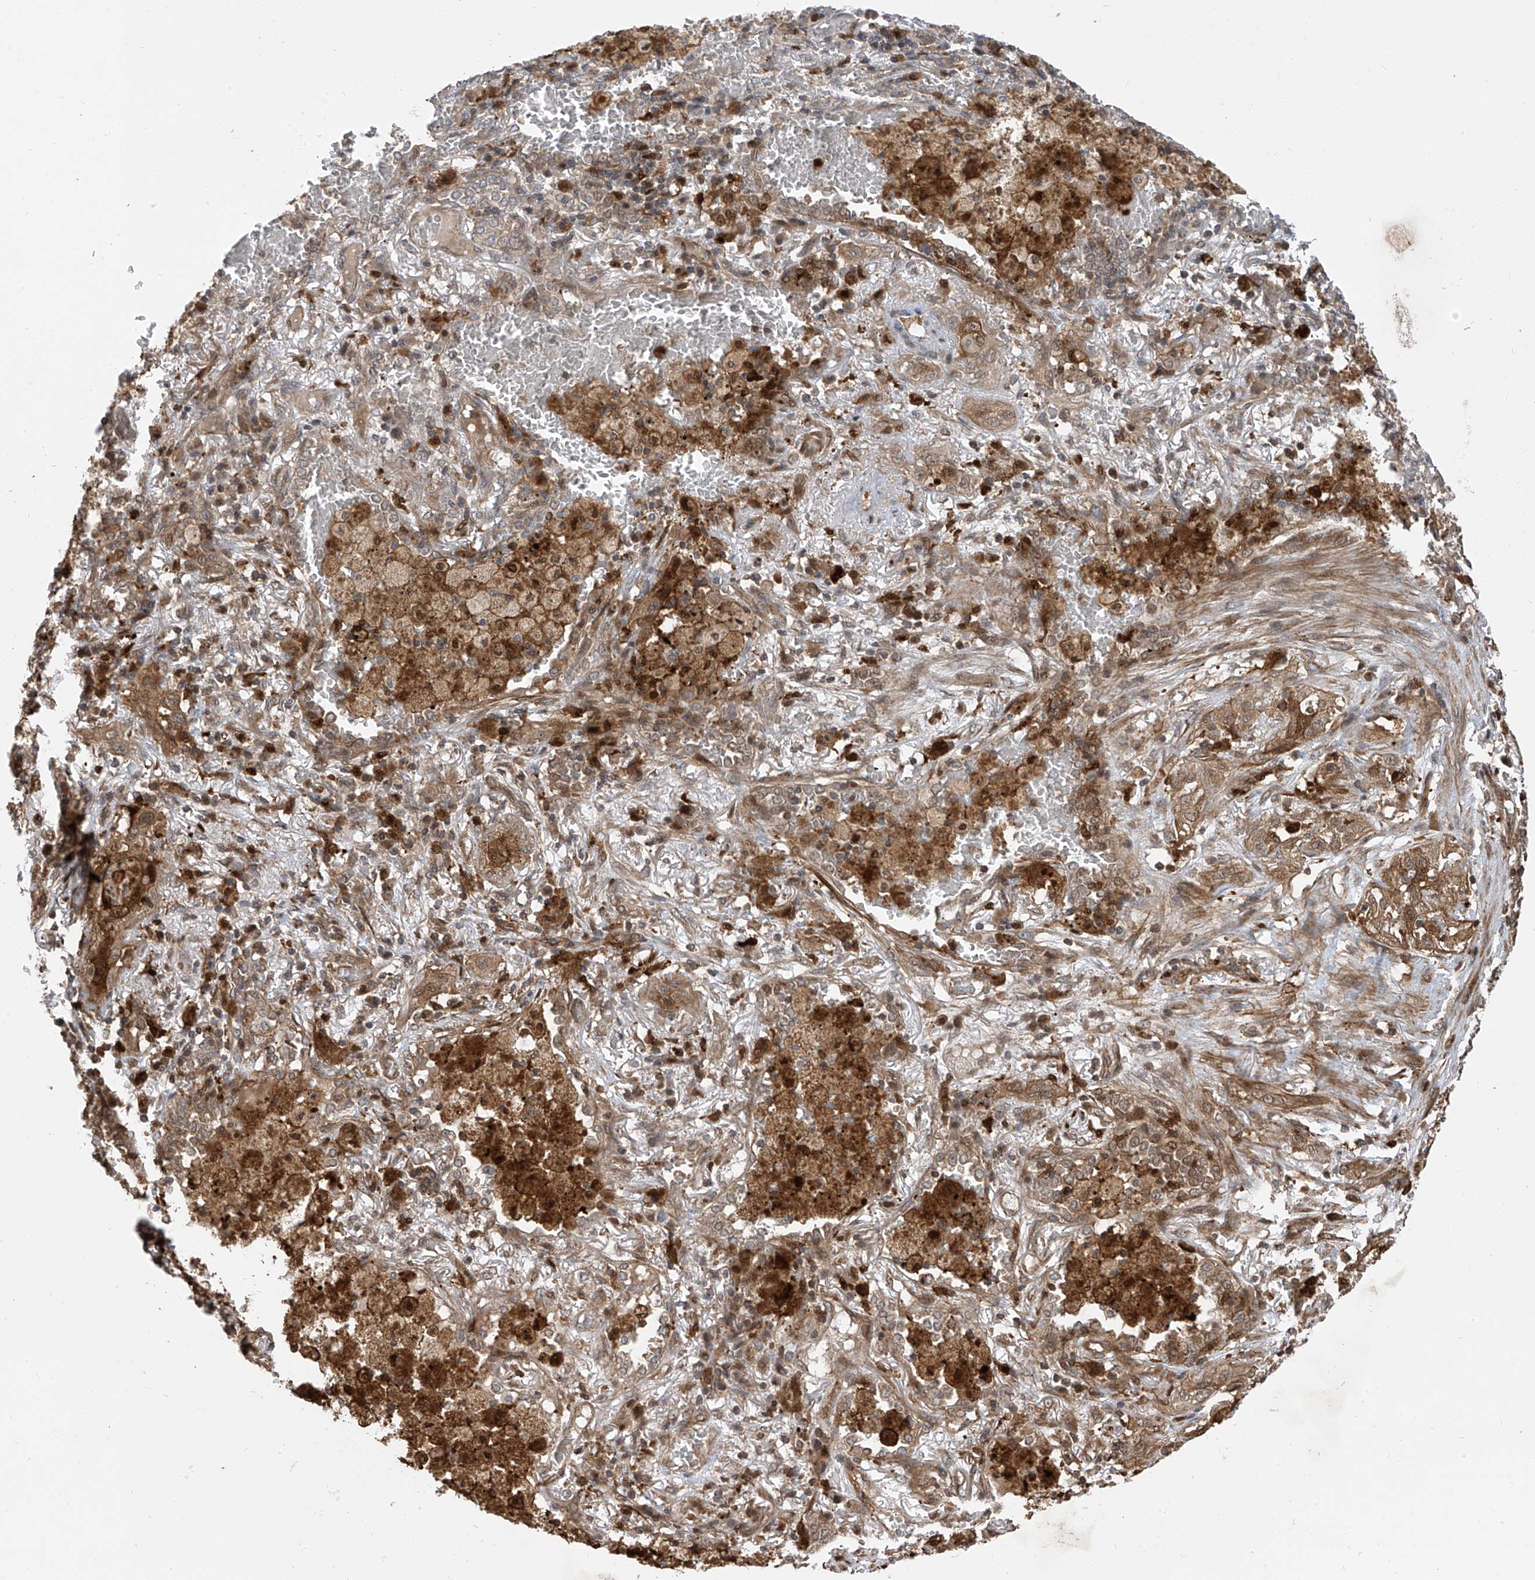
{"staining": {"intensity": "weak", "quantity": ">75%", "location": "cytoplasmic/membranous"}, "tissue": "lung cancer", "cell_type": "Tumor cells", "image_type": "cancer", "snomed": [{"axis": "morphology", "description": "Squamous cell carcinoma, NOS"}, {"axis": "topography", "description": "Lung"}], "caption": "This photomicrograph reveals IHC staining of lung cancer (squamous cell carcinoma), with low weak cytoplasmic/membranous positivity in about >75% of tumor cells.", "gene": "ATAD2B", "patient": {"sex": "female", "age": 47}}